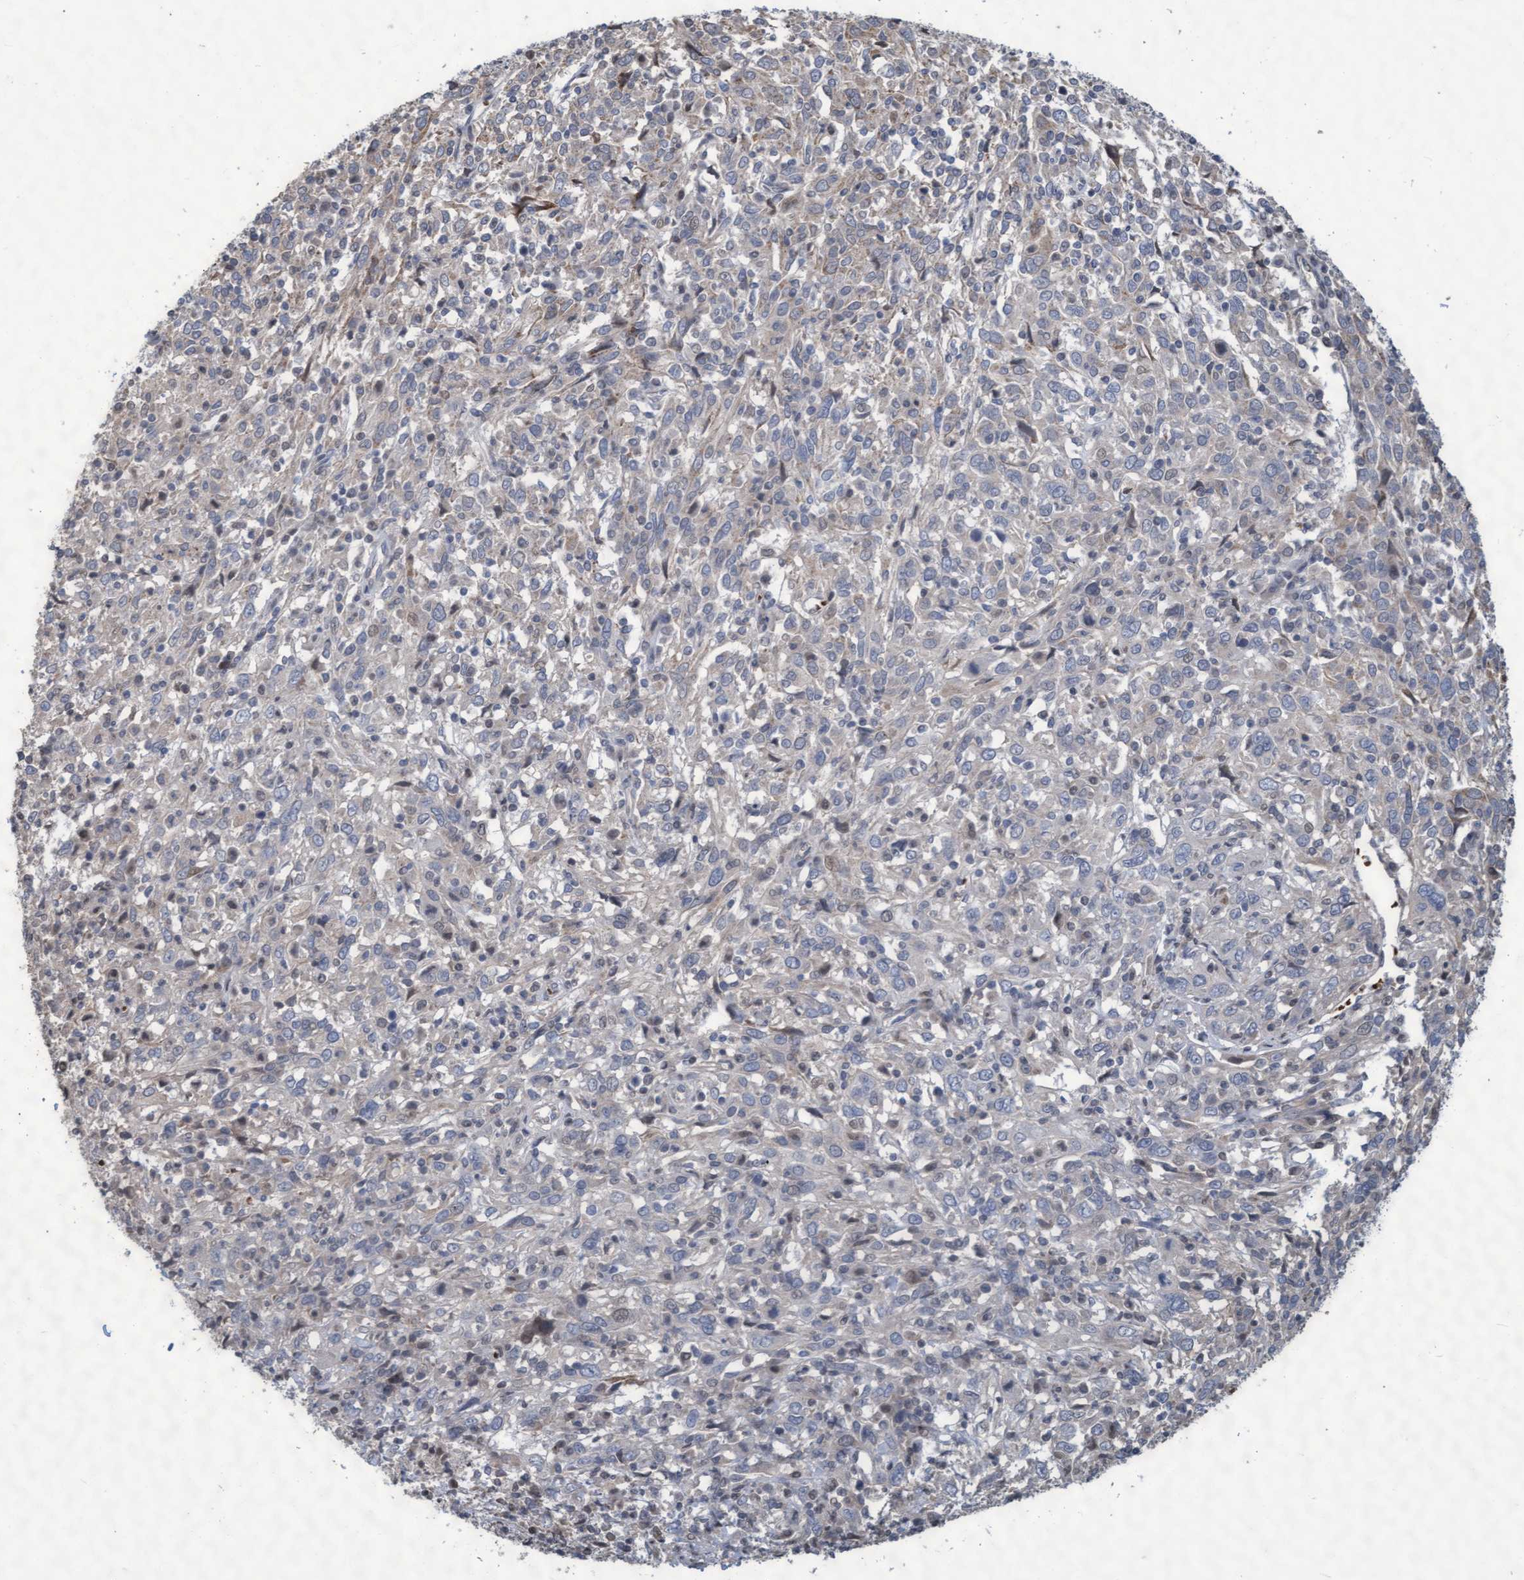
{"staining": {"intensity": "weak", "quantity": "<25%", "location": "cytoplasmic/membranous"}, "tissue": "cervical cancer", "cell_type": "Tumor cells", "image_type": "cancer", "snomed": [{"axis": "morphology", "description": "Squamous cell carcinoma, NOS"}, {"axis": "topography", "description": "Cervix"}], "caption": "The histopathology image exhibits no significant staining in tumor cells of squamous cell carcinoma (cervical).", "gene": "KCNC2", "patient": {"sex": "female", "age": 46}}